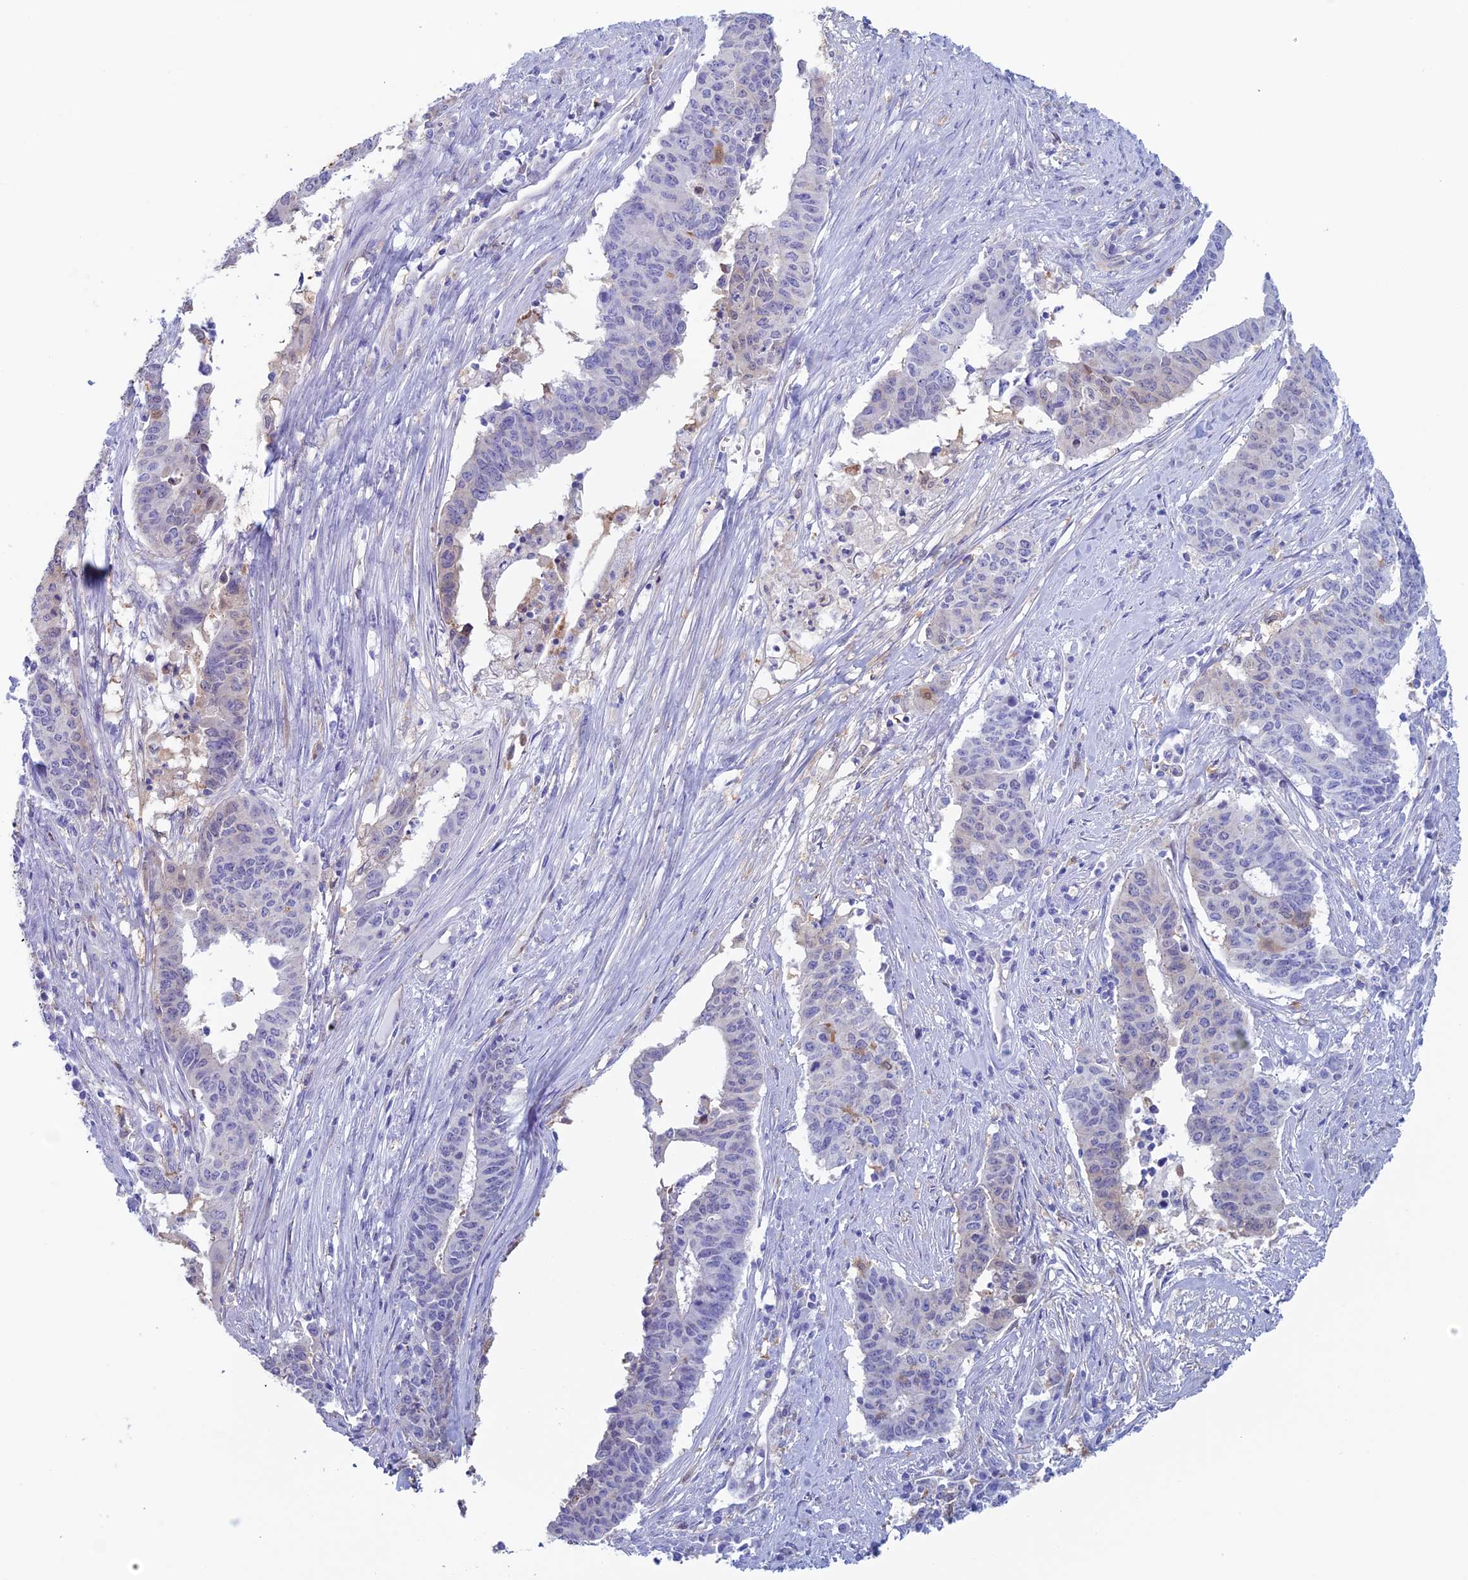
{"staining": {"intensity": "weak", "quantity": "<25%", "location": "cytoplasmic/membranous"}, "tissue": "endometrial cancer", "cell_type": "Tumor cells", "image_type": "cancer", "snomed": [{"axis": "morphology", "description": "Adenocarcinoma, NOS"}, {"axis": "topography", "description": "Endometrium"}], "caption": "A high-resolution photomicrograph shows immunohistochemistry (IHC) staining of endometrial cancer, which shows no significant staining in tumor cells.", "gene": "KCNK17", "patient": {"sex": "female", "age": 59}}